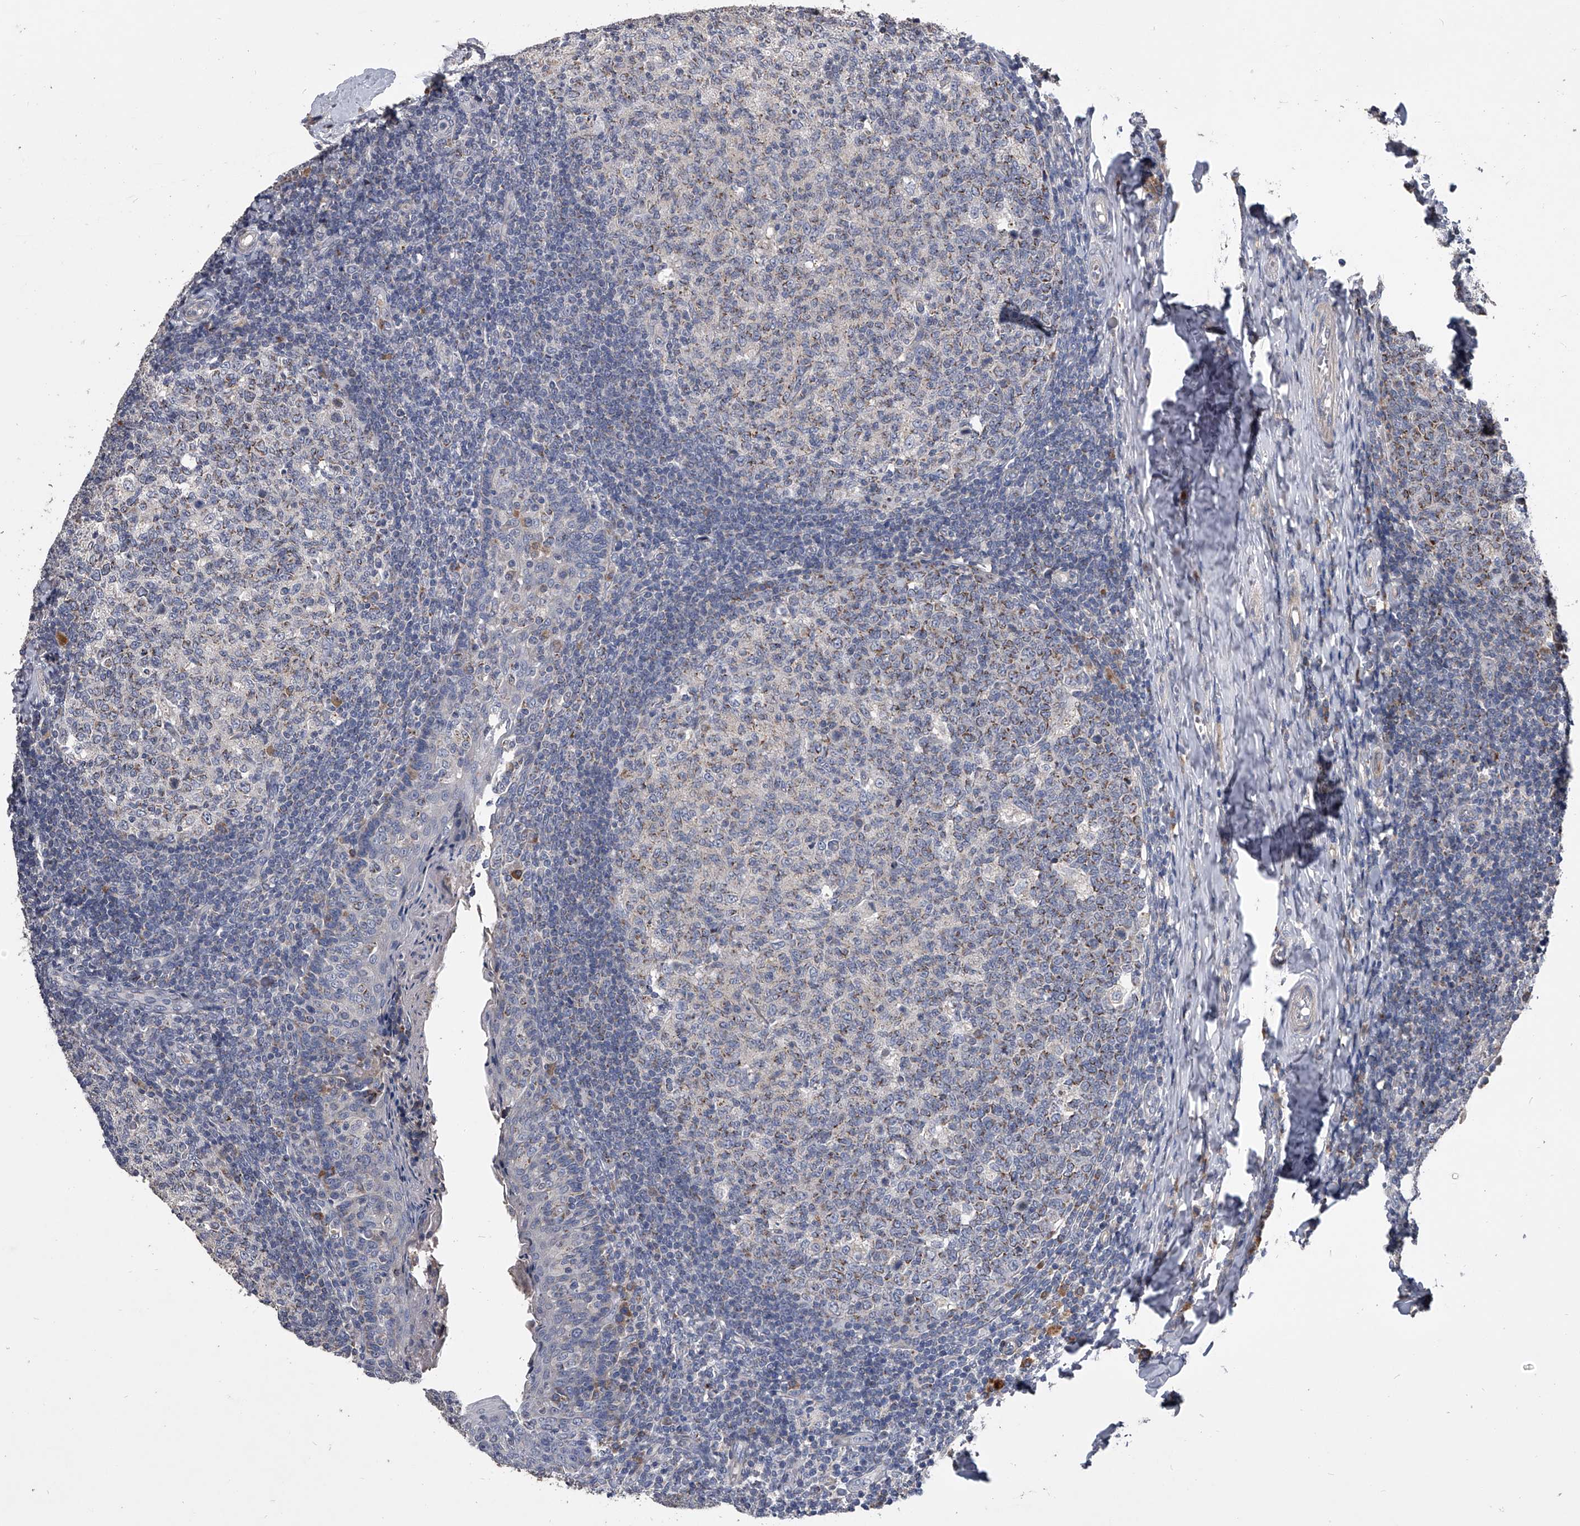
{"staining": {"intensity": "moderate", "quantity": "<25%", "location": "cytoplasmic/membranous"}, "tissue": "tonsil", "cell_type": "Germinal center cells", "image_type": "normal", "snomed": [{"axis": "morphology", "description": "Normal tissue, NOS"}, {"axis": "topography", "description": "Tonsil"}], "caption": "There is low levels of moderate cytoplasmic/membranous staining in germinal center cells of normal tonsil, as demonstrated by immunohistochemical staining (brown color).", "gene": "NRP1", "patient": {"sex": "female", "age": 19}}